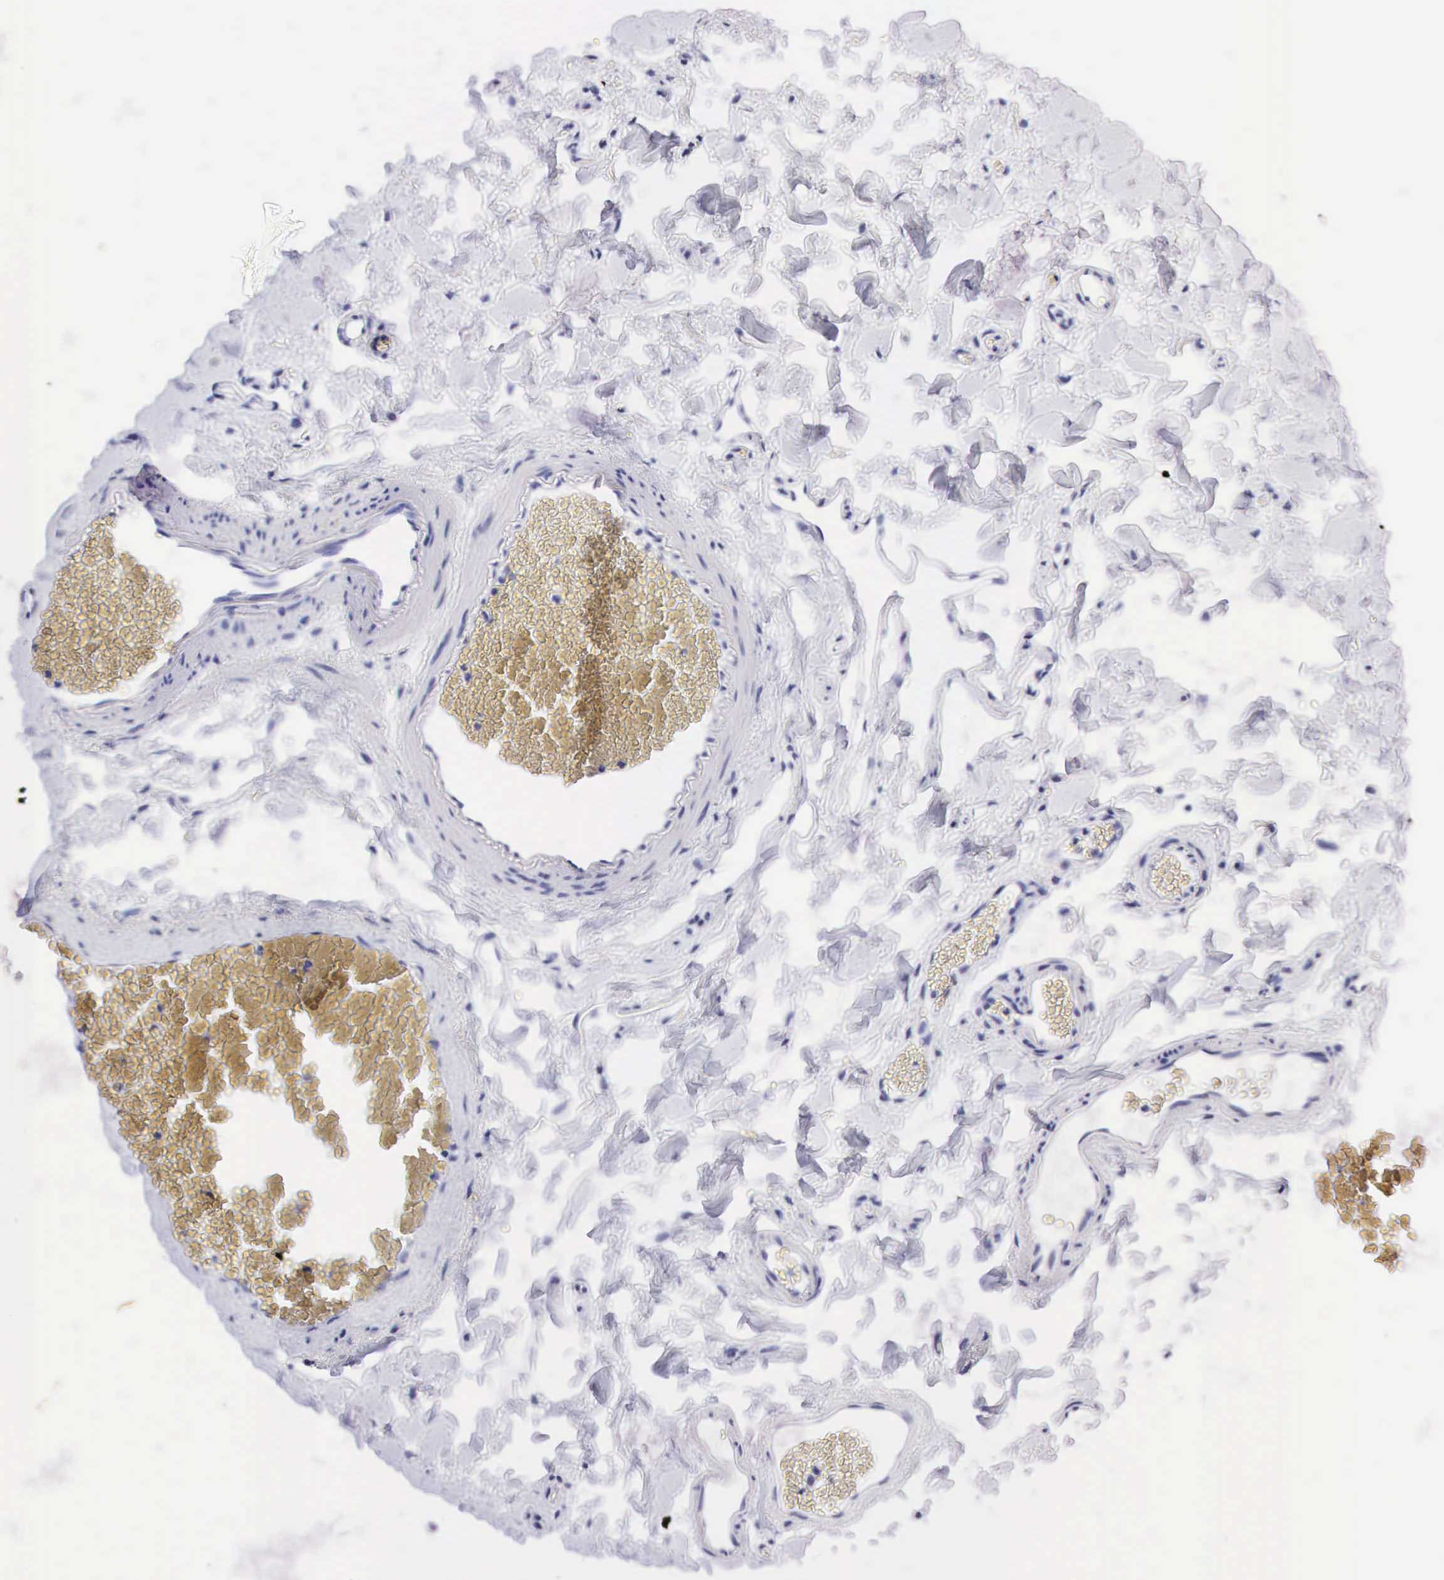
{"staining": {"intensity": "negative", "quantity": "none", "location": "none"}, "tissue": "duodenum", "cell_type": "Glandular cells", "image_type": "normal", "snomed": [{"axis": "morphology", "description": "Normal tissue, NOS"}, {"axis": "topography", "description": "Duodenum"}], "caption": "This histopathology image is of benign duodenum stained with immunohistochemistry to label a protein in brown with the nuclei are counter-stained blue. There is no positivity in glandular cells.", "gene": "PTH", "patient": {"sex": "male", "age": 70}}